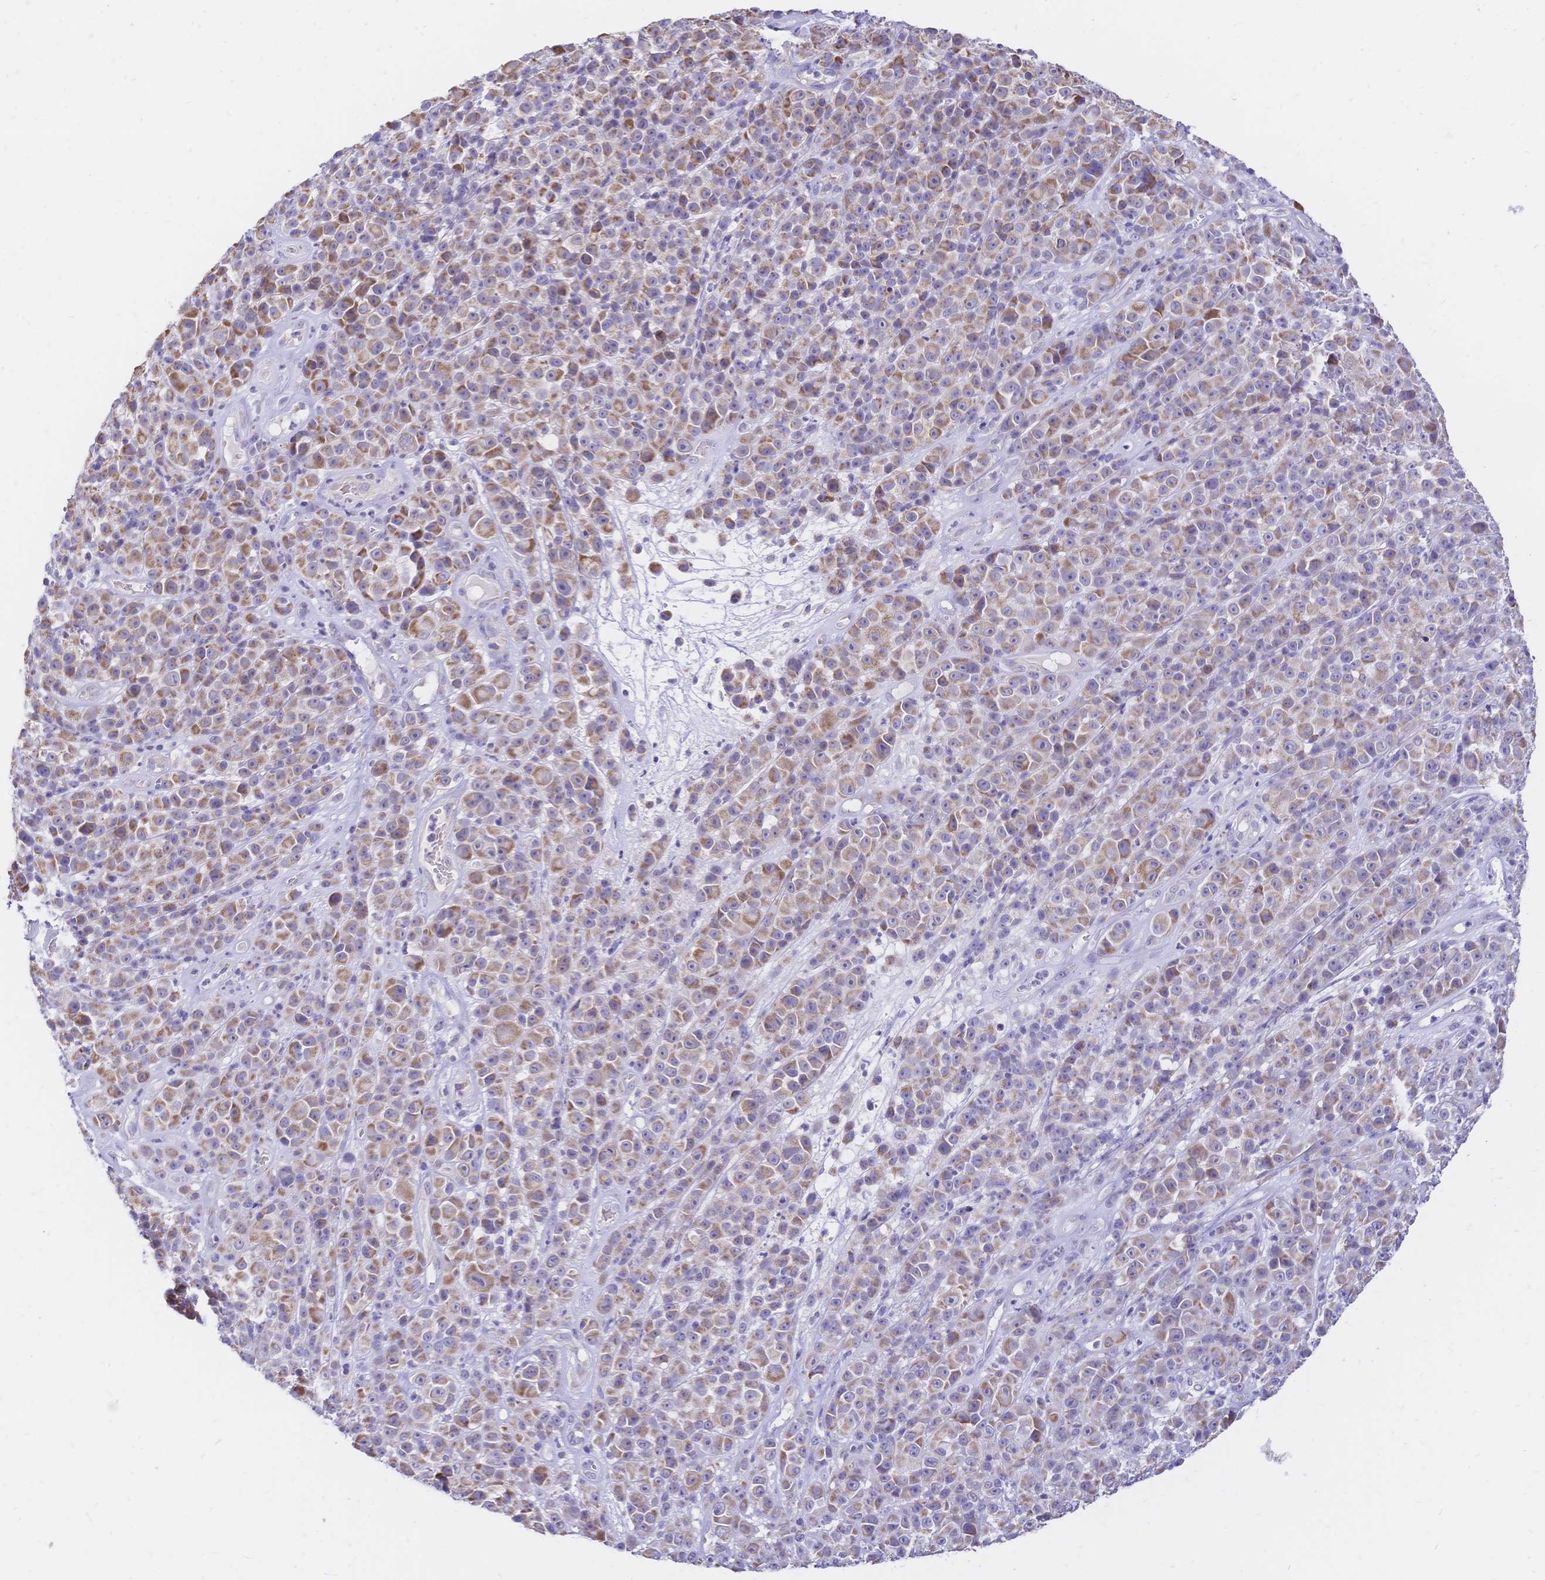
{"staining": {"intensity": "moderate", "quantity": ">75%", "location": "cytoplasmic/membranous"}, "tissue": "melanoma", "cell_type": "Tumor cells", "image_type": "cancer", "snomed": [{"axis": "morphology", "description": "Malignant melanoma, NOS"}, {"axis": "topography", "description": "Skin"}, {"axis": "topography", "description": "Skin of back"}], "caption": "Malignant melanoma tissue shows moderate cytoplasmic/membranous positivity in about >75% of tumor cells The protein is shown in brown color, while the nuclei are stained blue.", "gene": "CLEC18B", "patient": {"sex": "male", "age": 91}}